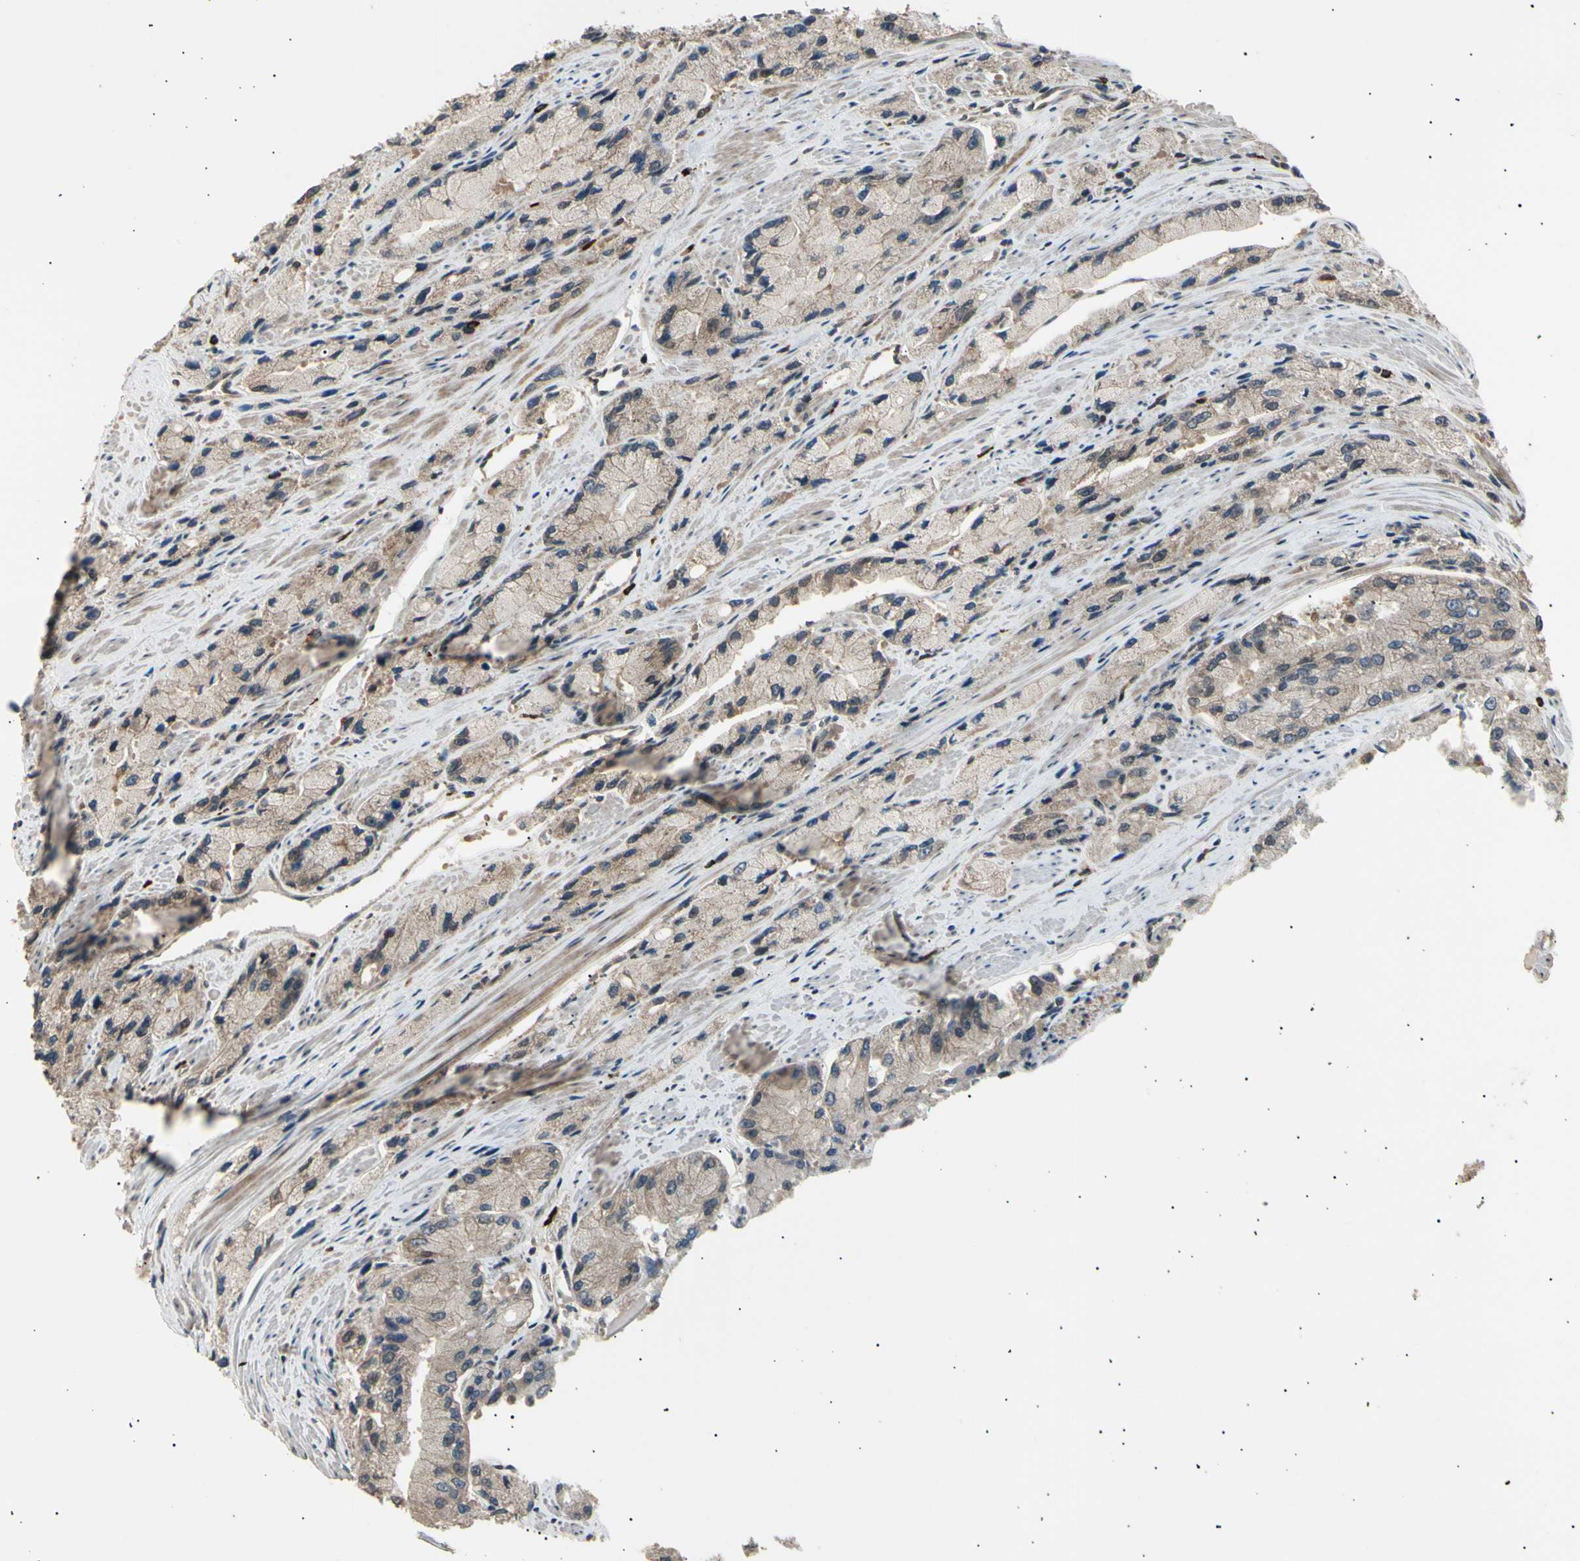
{"staining": {"intensity": "weak", "quantity": "25%-75%", "location": "cytoplasmic/membranous"}, "tissue": "prostate cancer", "cell_type": "Tumor cells", "image_type": "cancer", "snomed": [{"axis": "morphology", "description": "Adenocarcinoma, High grade"}, {"axis": "topography", "description": "Prostate"}], "caption": "Immunohistochemistry (IHC) image of prostate cancer (adenocarcinoma (high-grade)) stained for a protein (brown), which demonstrates low levels of weak cytoplasmic/membranous positivity in about 25%-75% of tumor cells.", "gene": "NUAK2", "patient": {"sex": "male", "age": 58}}